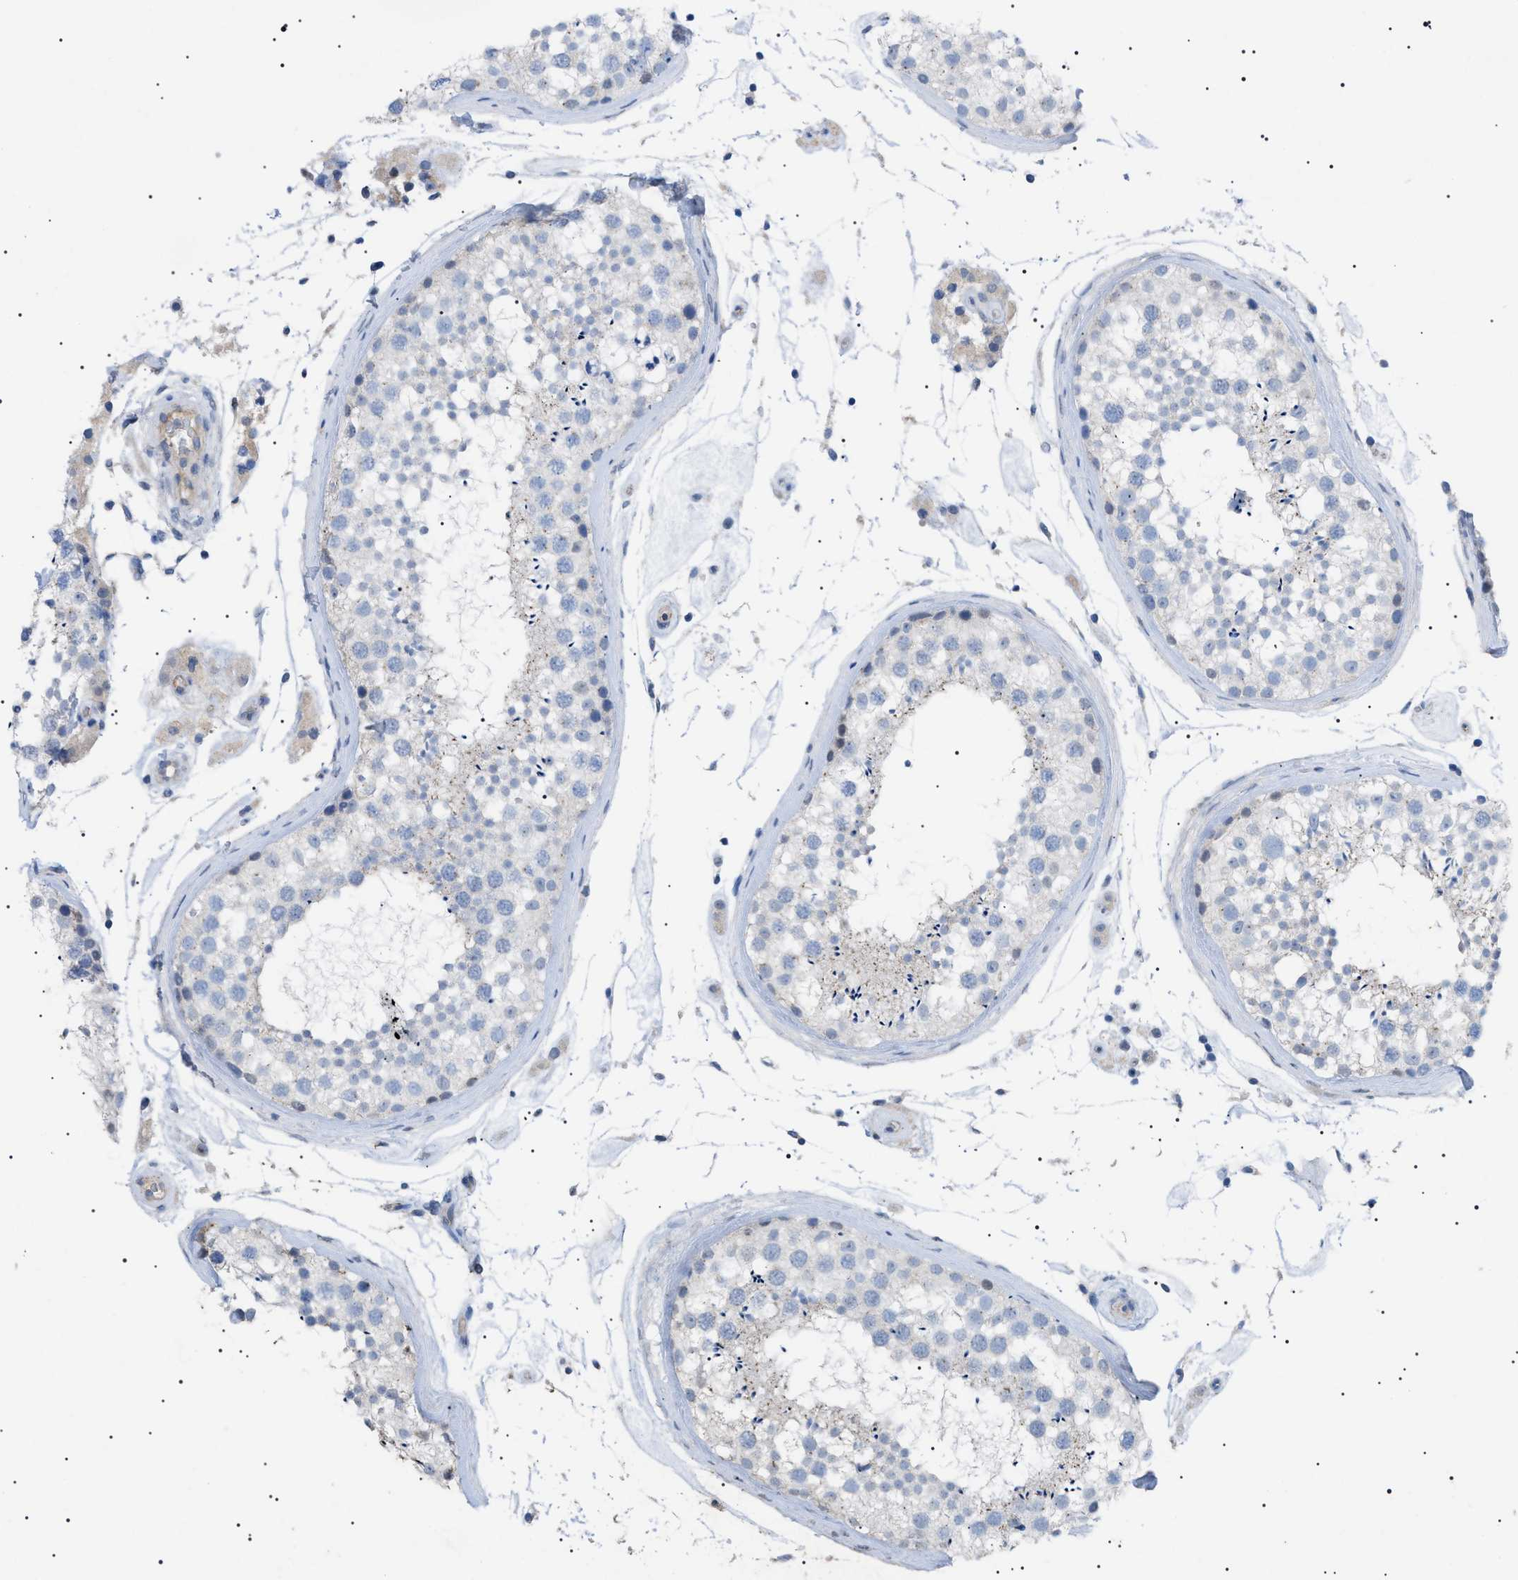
{"staining": {"intensity": "negative", "quantity": "none", "location": "none"}, "tissue": "testis", "cell_type": "Cells in seminiferous ducts", "image_type": "normal", "snomed": [{"axis": "morphology", "description": "Normal tissue, NOS"}, {"axis": "topography", "description": "Testis"}], "caption": "Unremarkable testis was stained to show a protein in brown. There is no significant expression in cells in seminiferous ducts. (DAB (3,3'-diaminobenzidine) IHC with hematoxylin counter stain).", "gene": "ADAMTS1", "patient": {"sex": "male", "age": 46}}